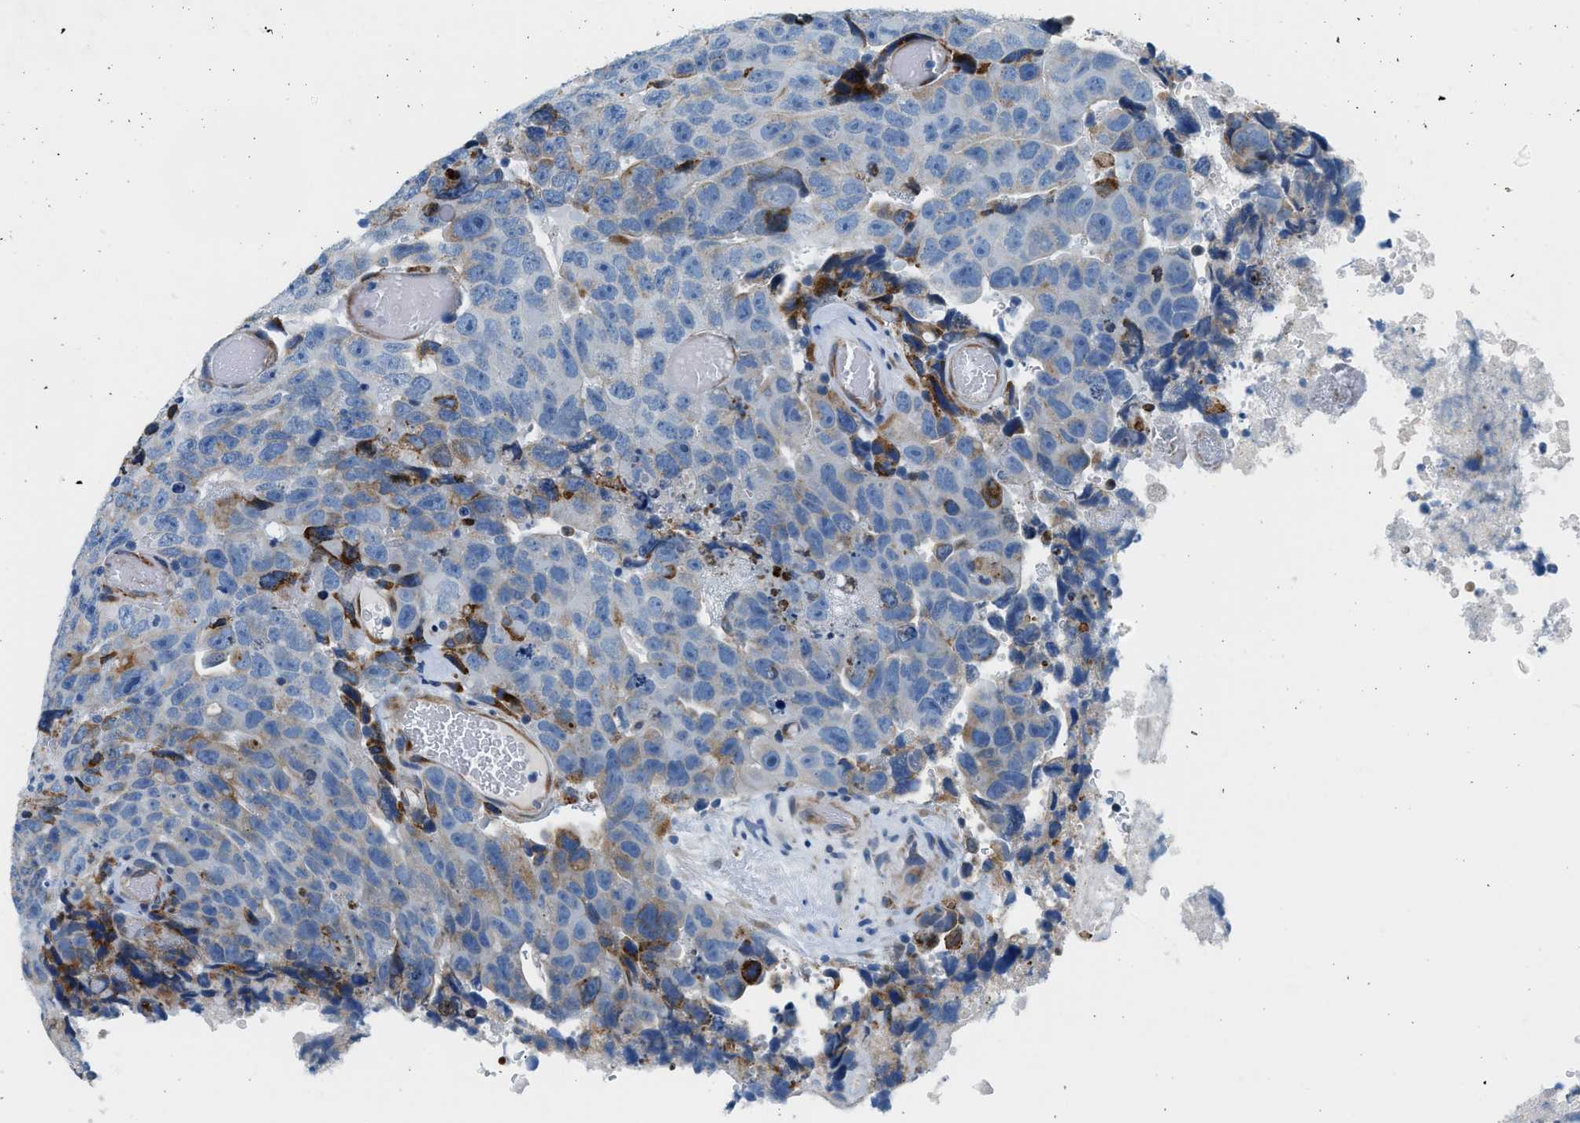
{"staining": {"intensity": "weak", "quantity": "<25%", "location": "cytoplasmic/membranous"}, "tissue": "testis cancer", "cell_type": "Tumor cells", "image_type": "cancer", "snomed": [{"axis": "morphology", "description": "Necrosis, NOS"}, {"axis": "morphology", "description": "Carcinoma, Embryonal, NOS"}, {"axis": "topography", "description": "Testis"}], "caption": "Micrograph shows no protein staining in tumor cells of testis cancer tissue.", "gene": "CNTN6", "patient": {"sex": "male", "age": 19}}